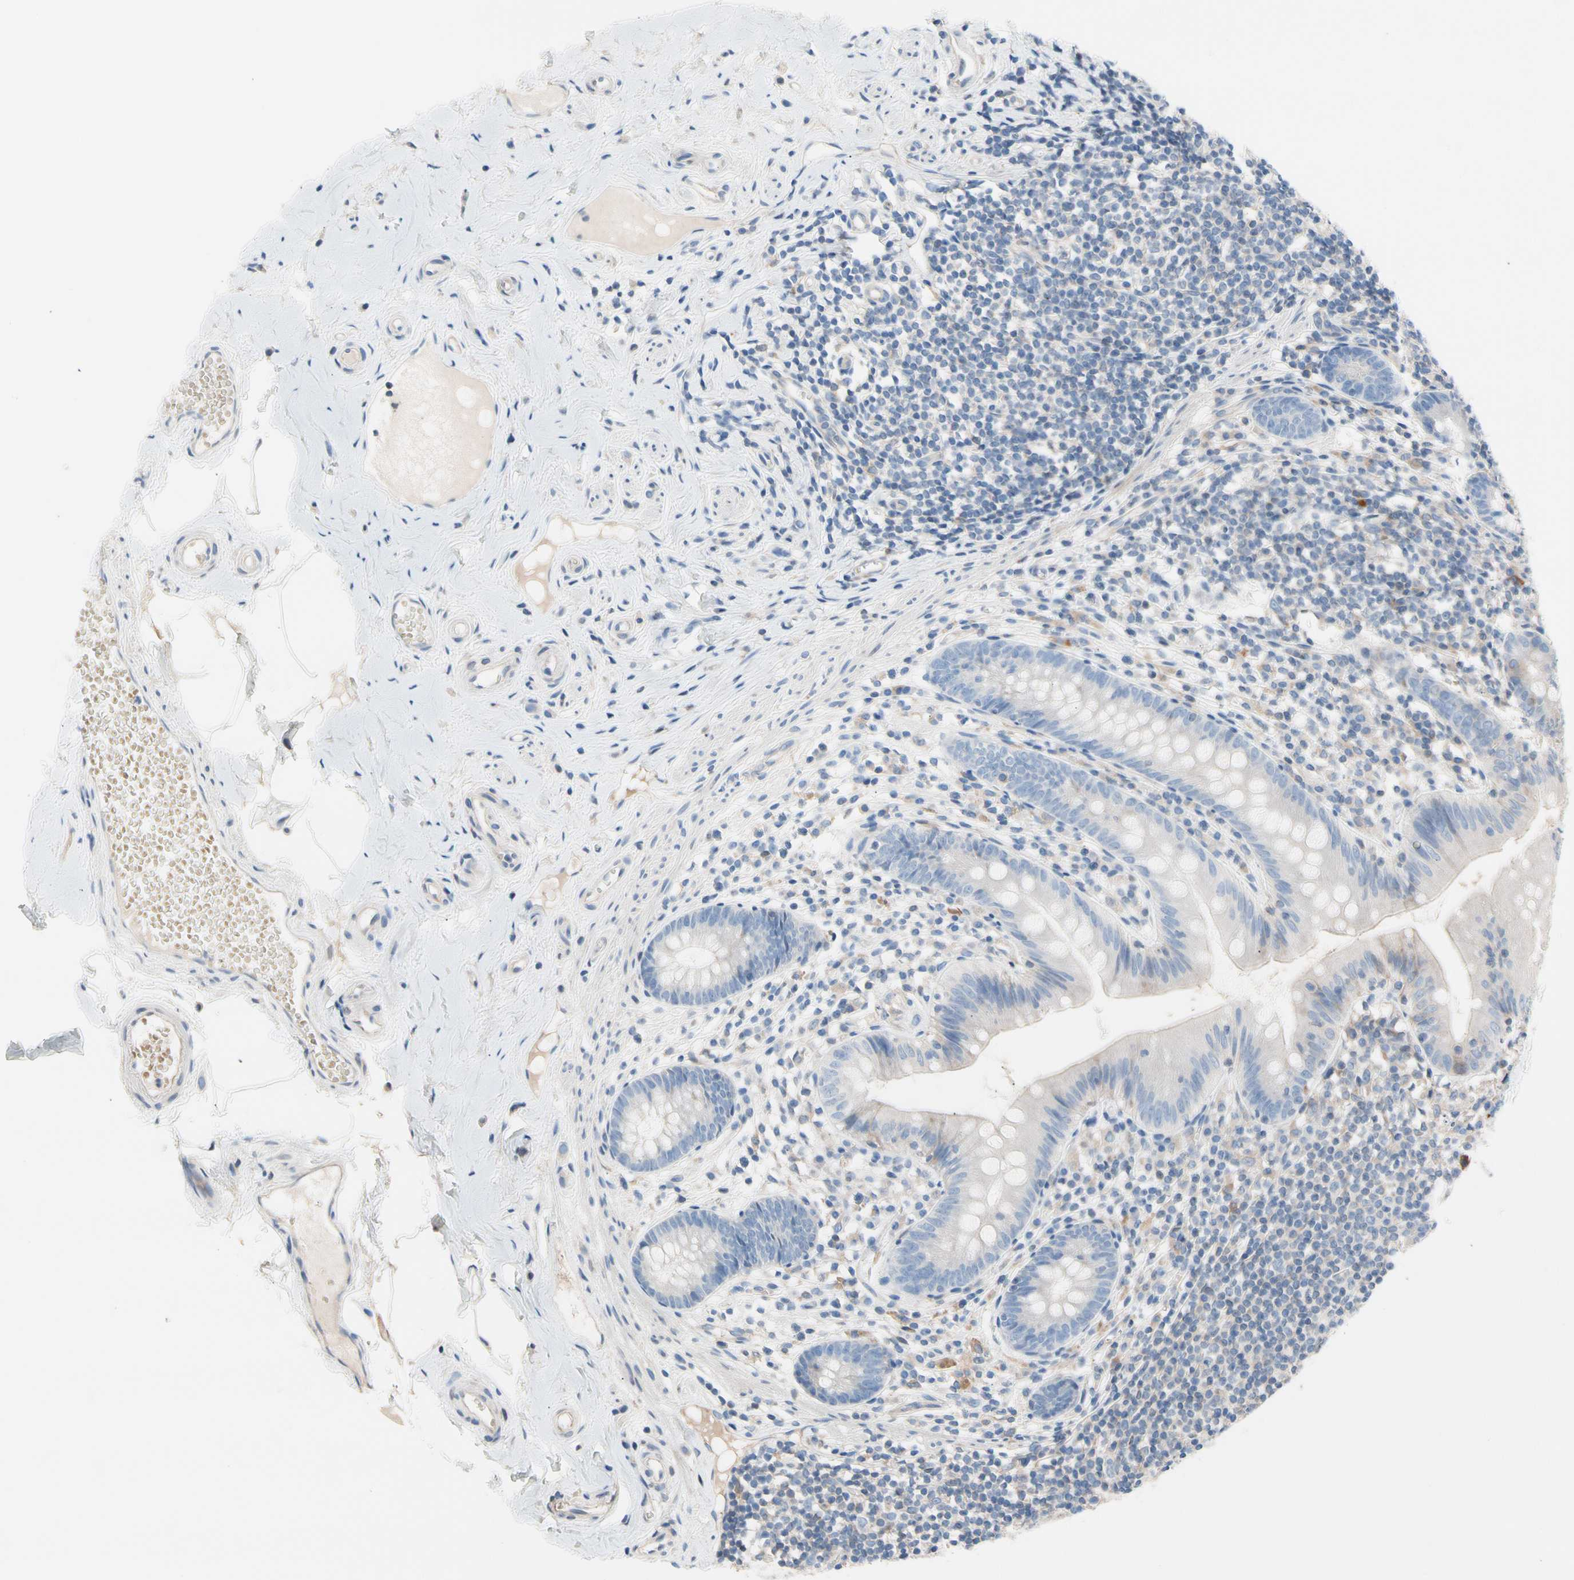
{"staining": {"intensity": "negative", "quantity": "none", "location": "none"}, "tissue": "appendix", "cell_type": "Glandular cells", "image_type": "normal", "snomed": [{"axis": "morphology", "description": "Normal tissue, NOS"}, {"axis": "topography", "description": "Appendix"}], "caption": "Human appendix stained for a protein using IHC reveals no positivity in glandular cells.", "gene": "MAP3K3", "patient": {"sex": "male", "age": 52}}